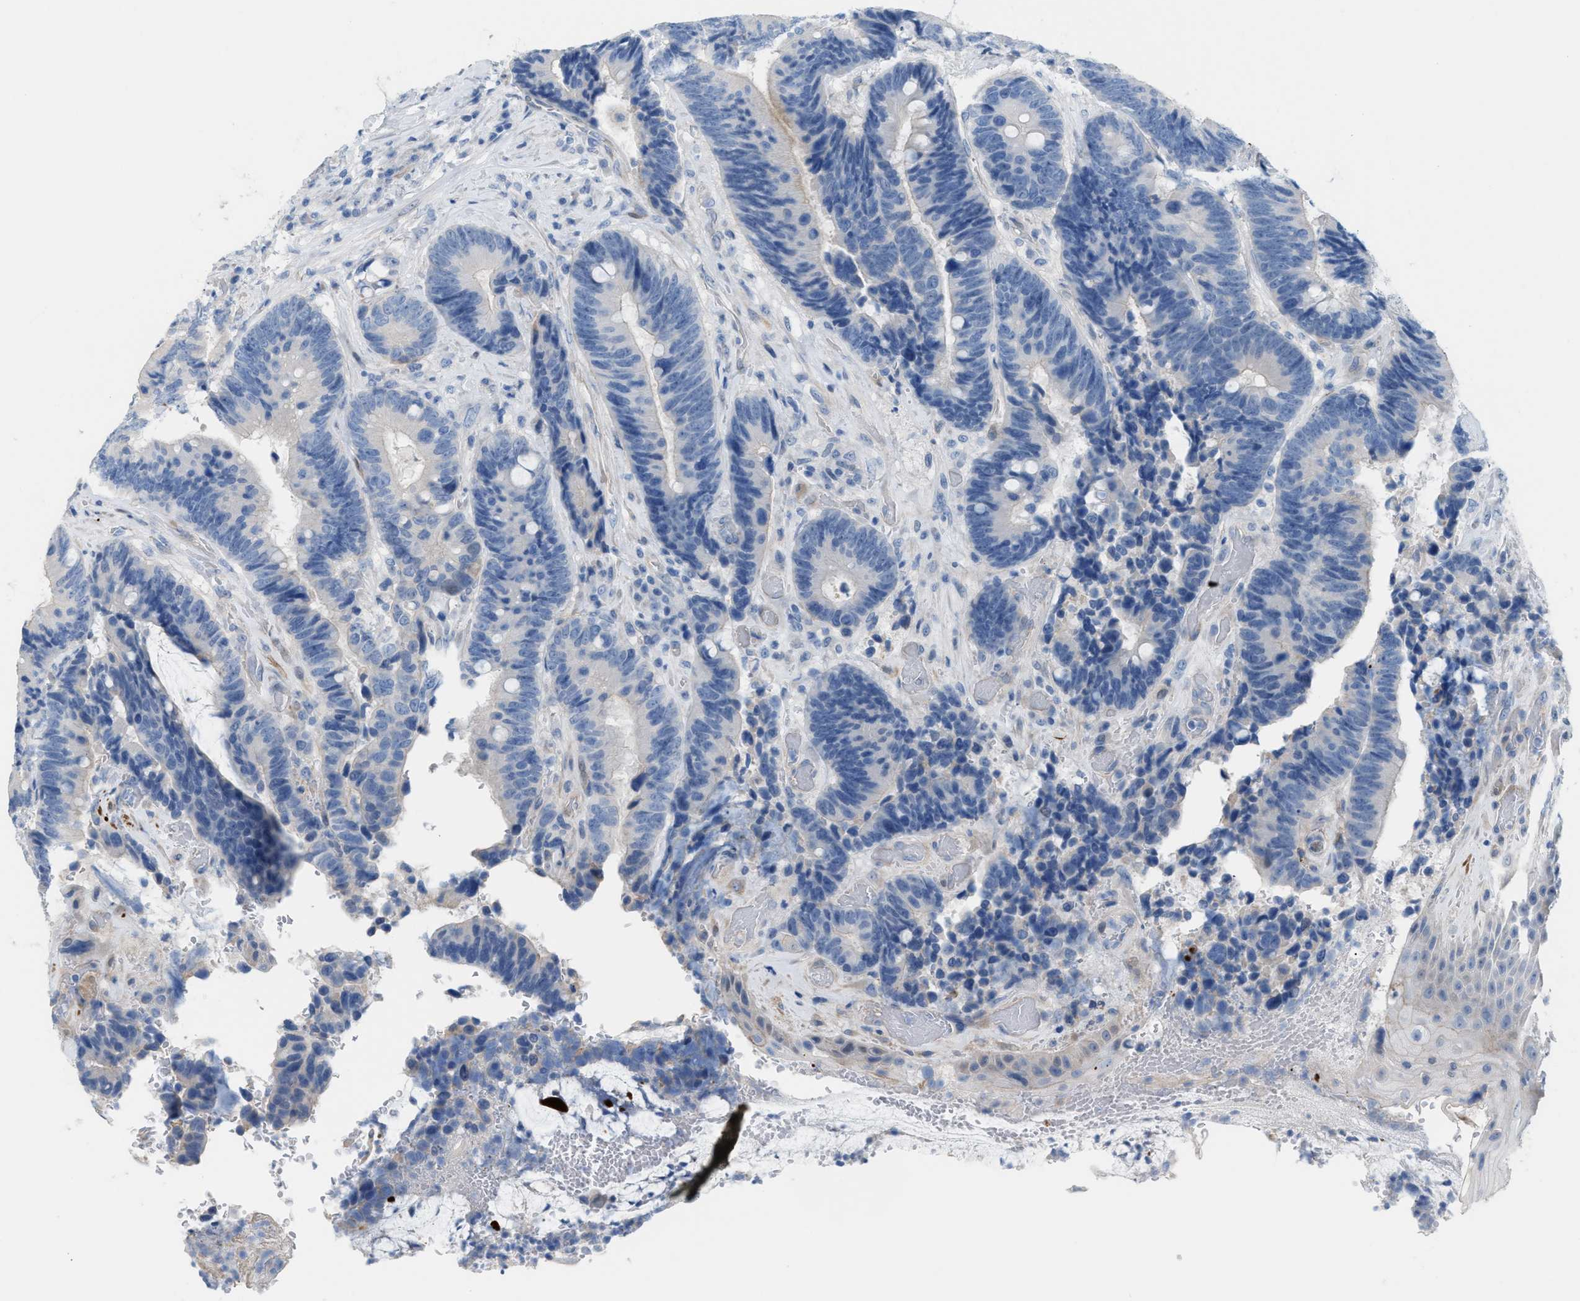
{"staining": {"intensity": "negative", "quantity": "none", "location": "none"}, "tissue": "colorectal cancer", "cell_type": "Tumor cells", "image_type": "cancer", "snomed": [{"axis": "morphology", "description": "Adenocarcinoma, NOS"}, {"axis": "topography", "description": "Rectum"}, {"axis": "topography", "description": "Anal"}], "caption": "Image shows no protein expression in tumor cells of colorectal adenocarcinoma tissue.", "gene": "MPP3", "patient": {"sex": "female", "age": 89}}